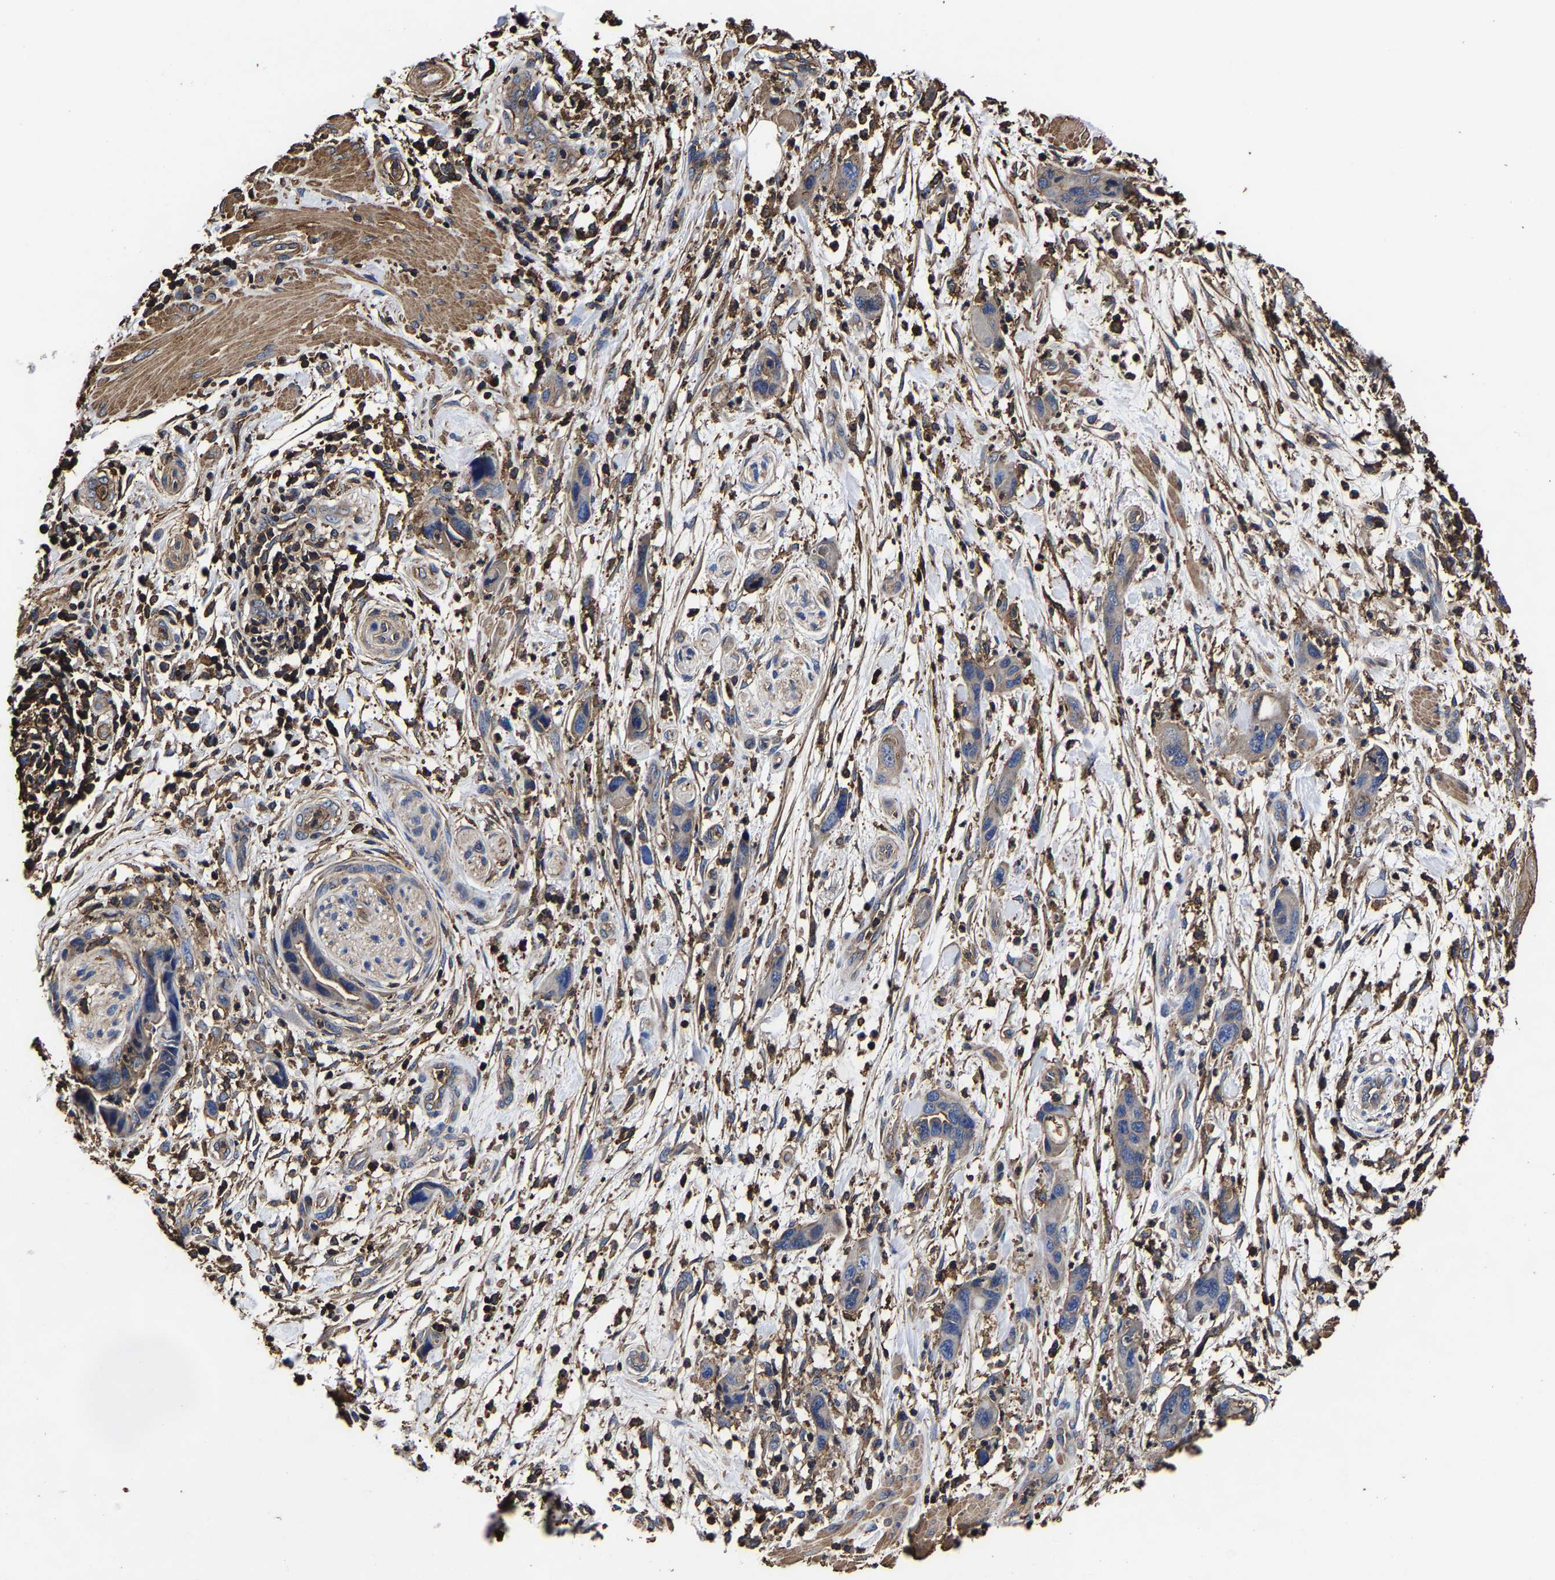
{"staining": {"intensity": "weak", "quantity": "25%-75%", "location": "cytoplasmic/membranous"}, "tissue": "pancreatic cancer", "cell_type": "Tumor cells", "image_type": "cancer", "snomed": [{"axis": "morphology", "description": "Adenocarcinoma, NOS"}, {"axis": "topography", "description": "Pancreas"}], "caption": "Immunohistochemistry (IHC) of pancreatic adenocarcinoma exhibits low levels of weak cytoplasmic/membranous staining in about 25%-75% of tumor cells.", "gene": "SSH3", "patient": {"sex": "female", "age": 71}}